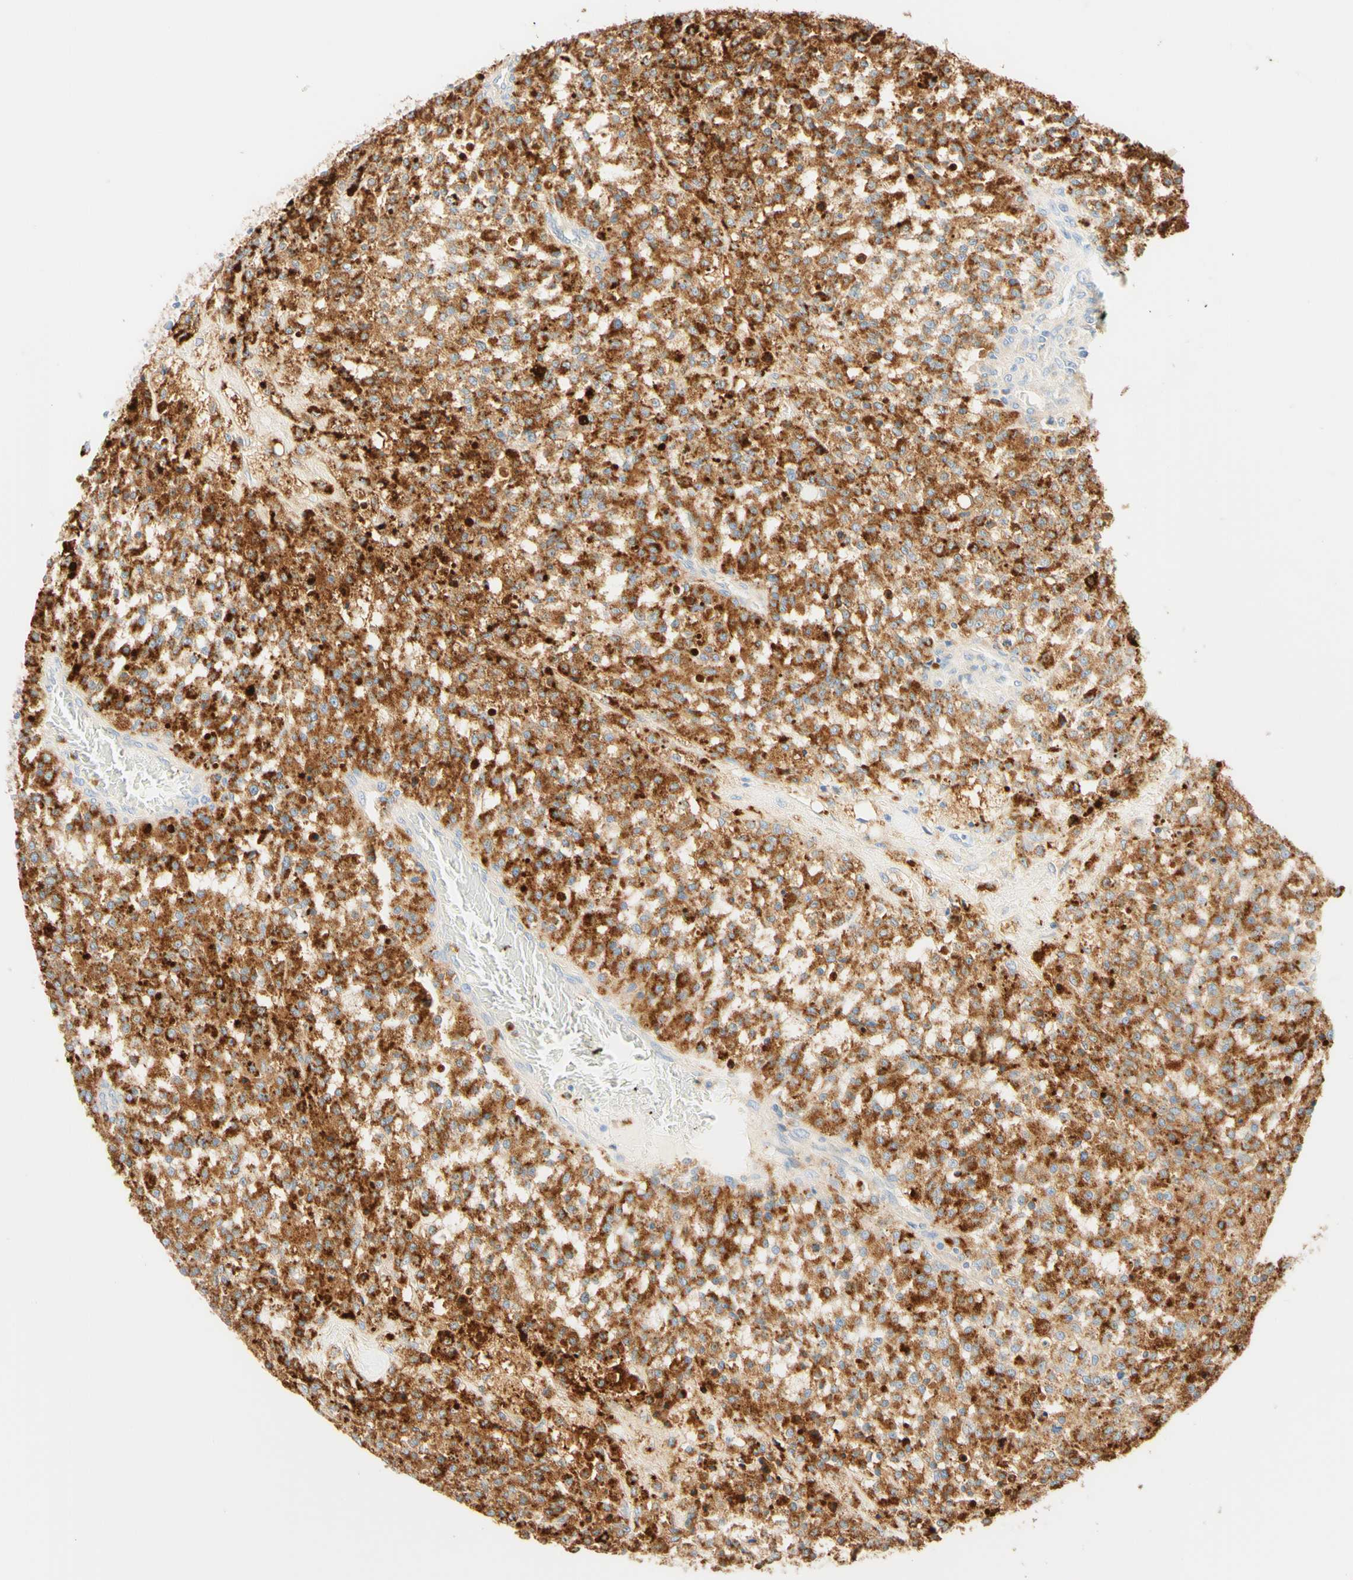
{"staining": {"intensity": "moderate", "quantity": ">75%", "location": "cytoplasmic/membranous"}, "tissue": "testis cancer", "cell_type": "Tumor cells", "image_type": "cancer", "snomed": [{"axis": "morphology", "description": "Seminoma, NOS"}, {"axis": "topography", "description": "Testis"}], "caption": "Protein staining by immunohistochemistry (IHC) reveals moderate cytoplasmic/membranous staining in about >75% of tumor cells in testis seminoma.", "gene": "CD63", "patient": {"sex": "male", "age": 59}}